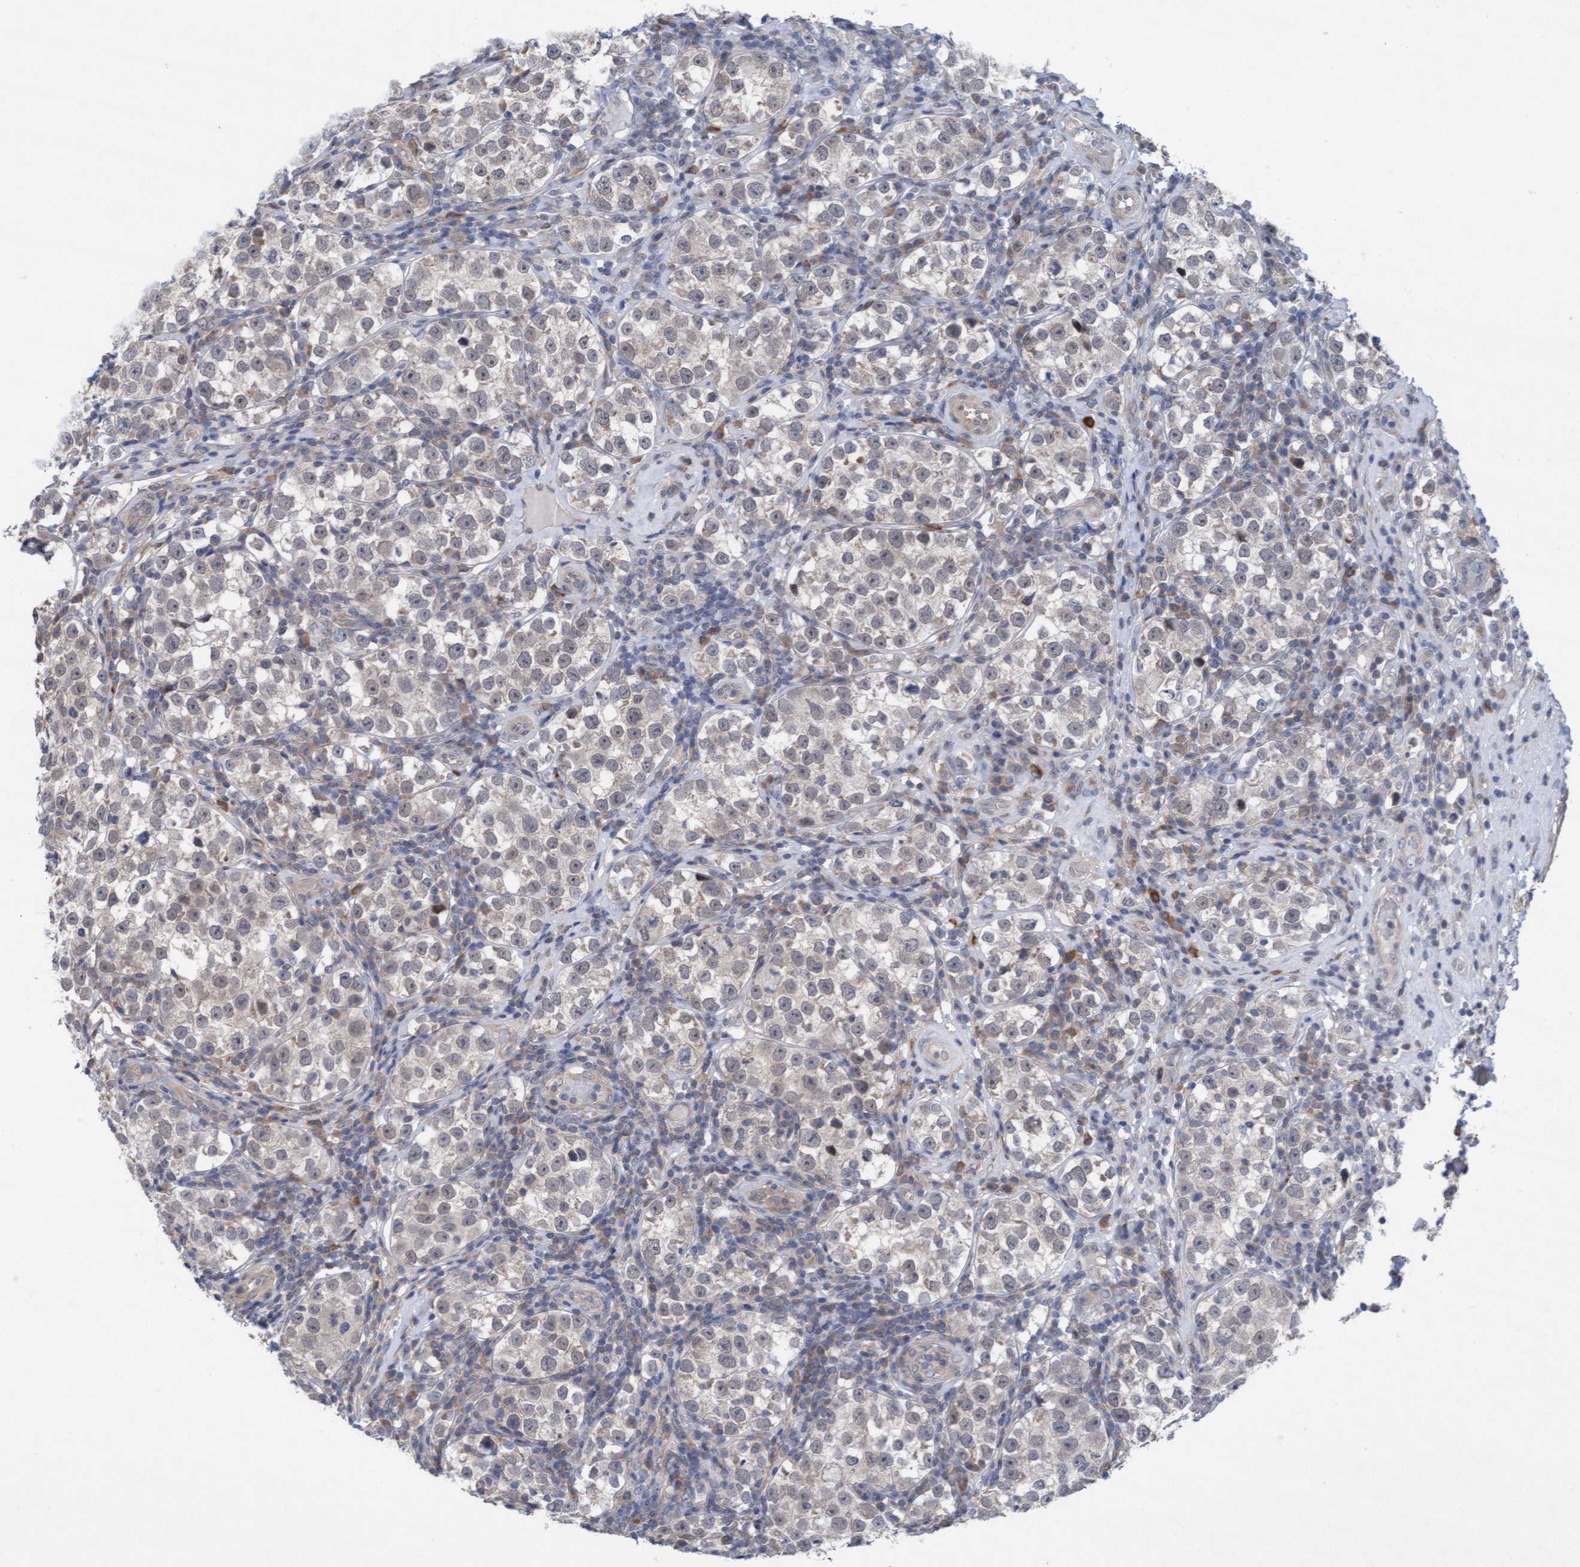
{"staining": {"intensity": "negative", "quantity": "none", "location": "none"}, "tissue": "testis cancer", "cell_type": "Tumor cells", "image_type": "cancer", "snomed": [{"axis": "morphology", "description": "Normal tissue, NOS"}, {"axis": "morphology", "description": "Seminoma, NOS"}, {"axis": "topography", "description": "Testis"}], "caption": "DAB (3,3'-diaminobenzidine) immunohistochemical staining of testis cancer (seminoma) shows no significant positivity in tumor cells.", "gene": "PLCD1", "patient": {"sex": "male", "age": 43}}